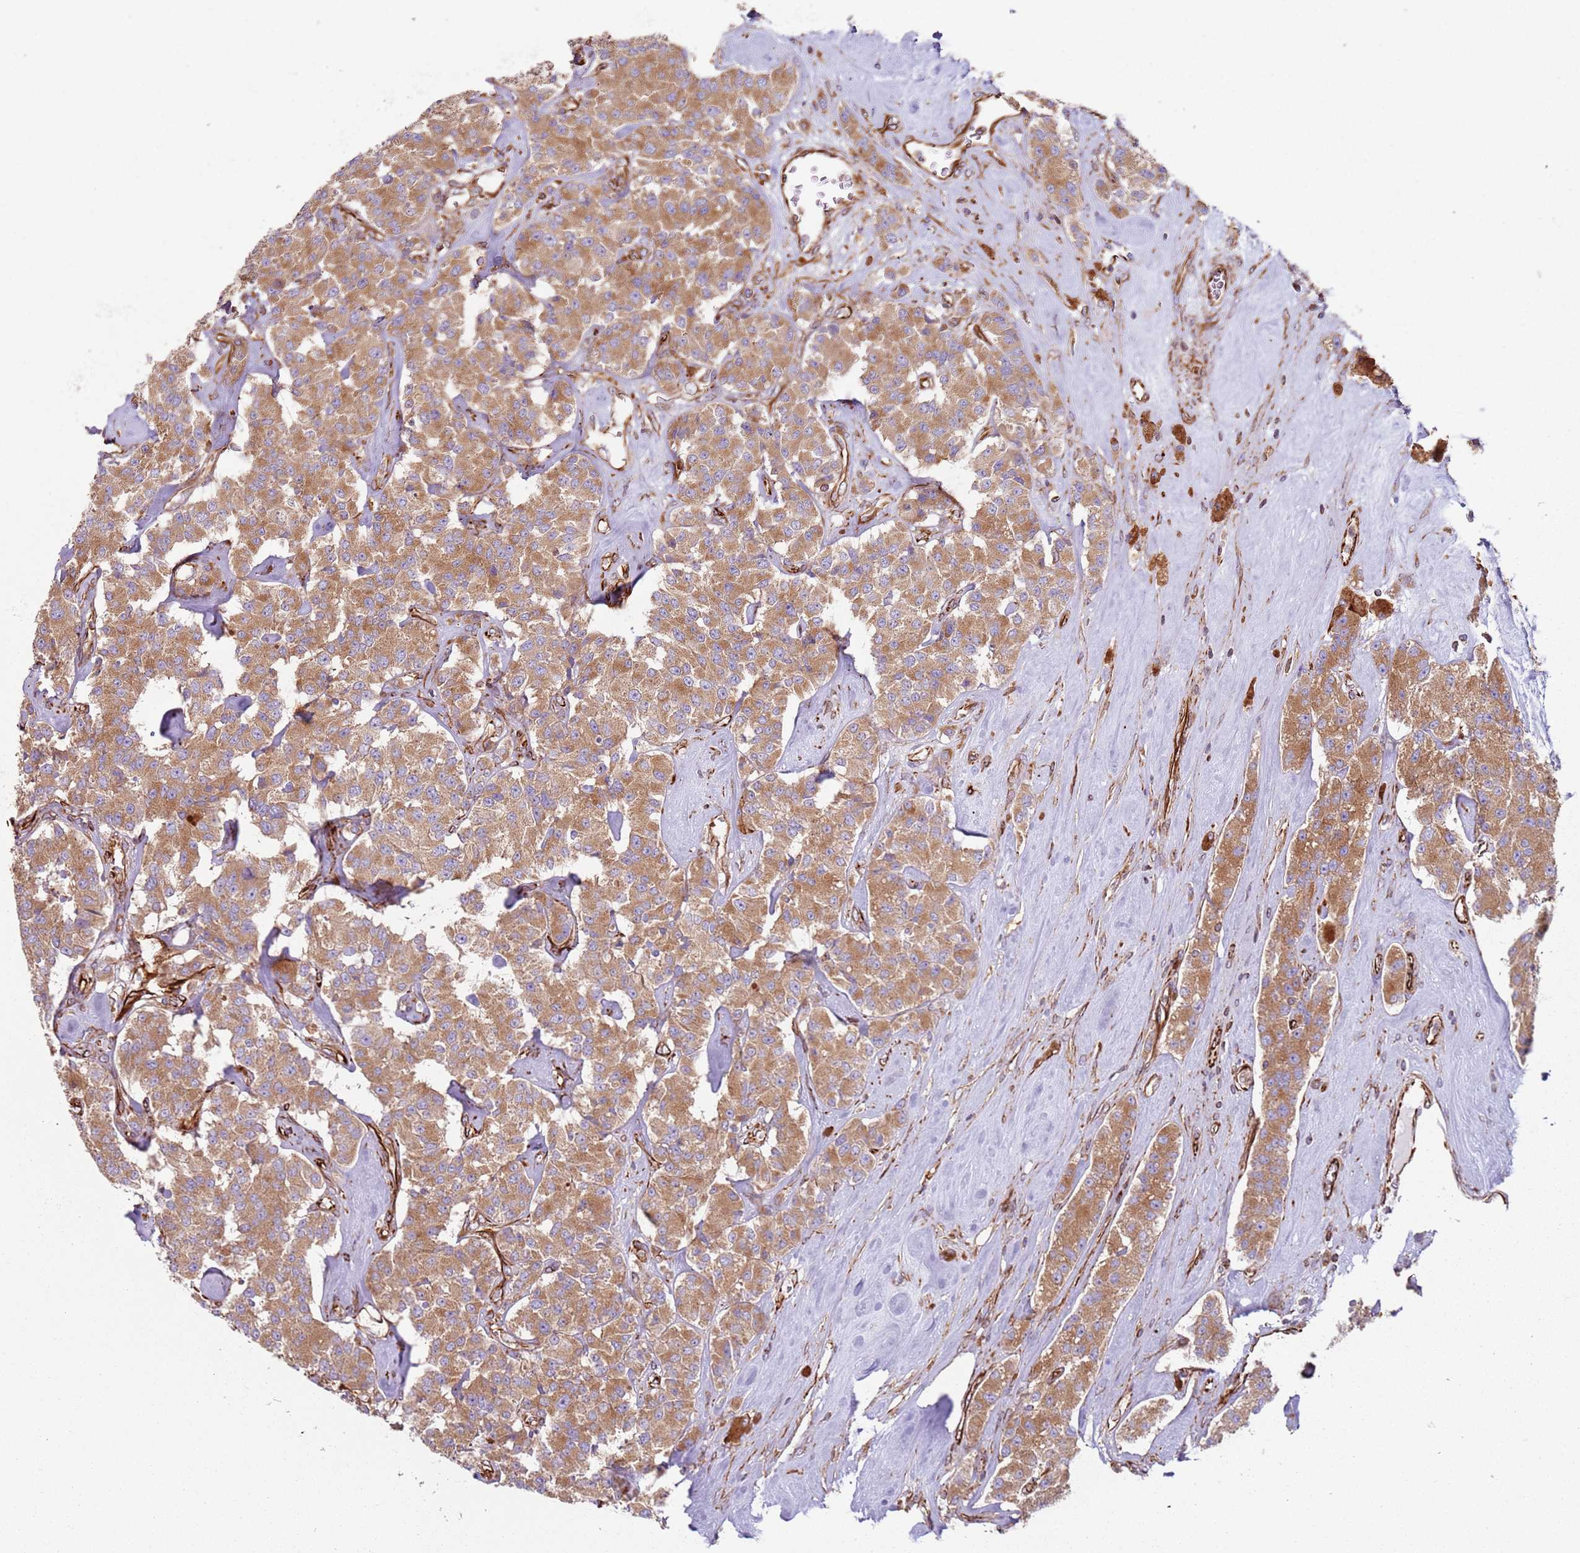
{"staining": {"intensity": "moderate", "quantity": ">75%", "location": "cytoplasmic/membranous"}, "tissue": "carcinoid", "cell_type": "Tumor cells", "image_type": "cancer", "snomed": [{"axis": "morphology", "description": "Carcinoid, malignant, NOS"}, {"axis": "topography", "description": "Pancreas"}], "caption": "IHC (DAB) staining of human carcinoid demonstrates moderate cytoplasmic/membranous protein expression in about >75% of tumor cells.", "gene": "SNAPIN", "patient": {"sex": "male", "age": 41}}